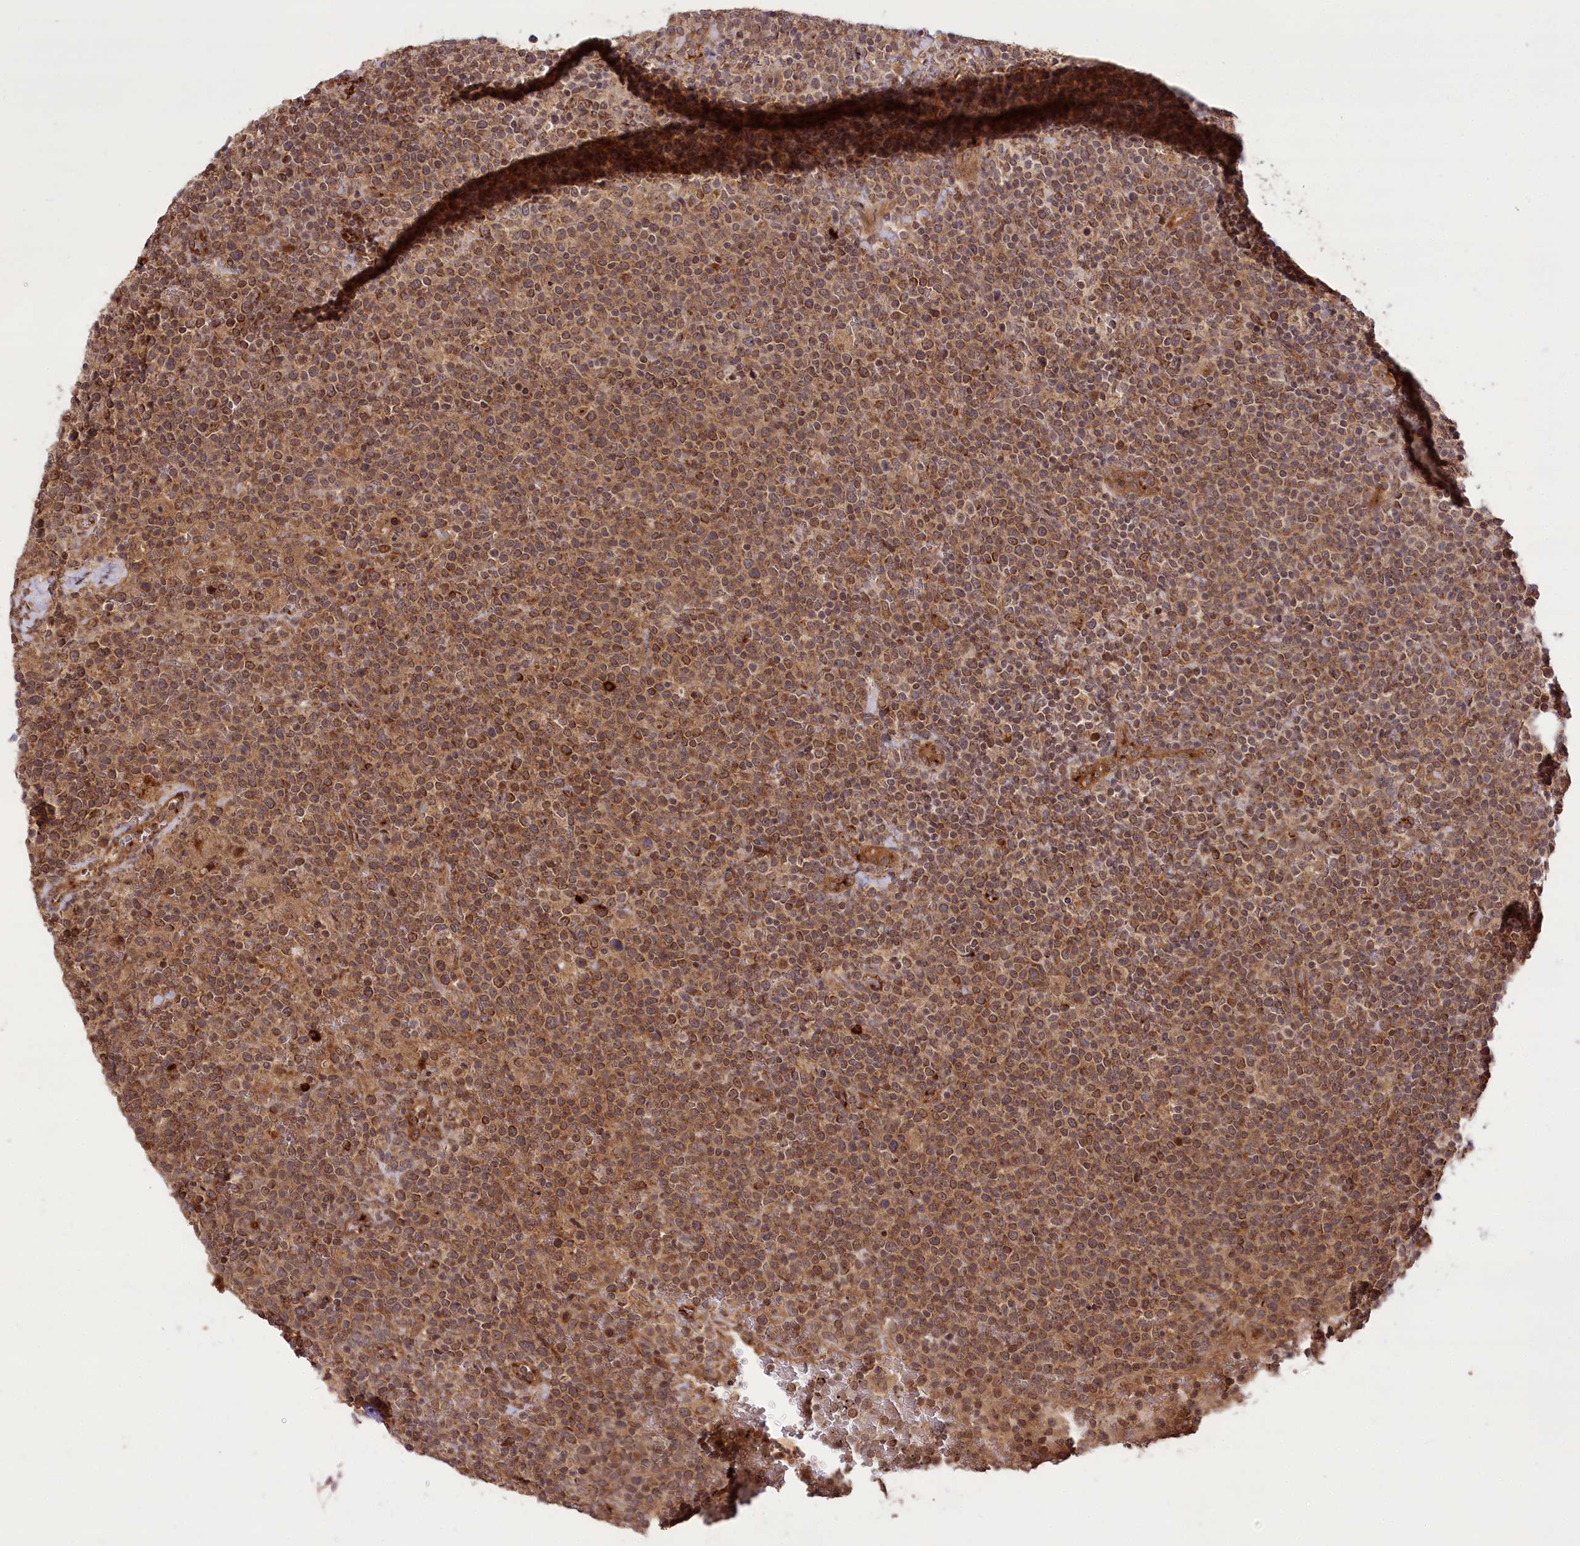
{"staining": {"intensity": "moderate", "quantity": ">75%", "location": "cytoplasmic/membranous"}, "tissue": "lymphoma", "cell_type": "Tumor cells", "image_type": "cancer", "snomed": [{"axis": "morphology", "description": "Malignant lymphoma, non-Hodgkin's type, High grade"}, {"axis": "topography", "description": "Lymph node"}], "caption": "A high-resolution image shows IHC staining of lymphoma, which shows moderate cytoplasmic/membranous expression in approximately >75% of tumor cells.", "gene": "CARD19", "patient": {"sex": "male", "age": 61}}